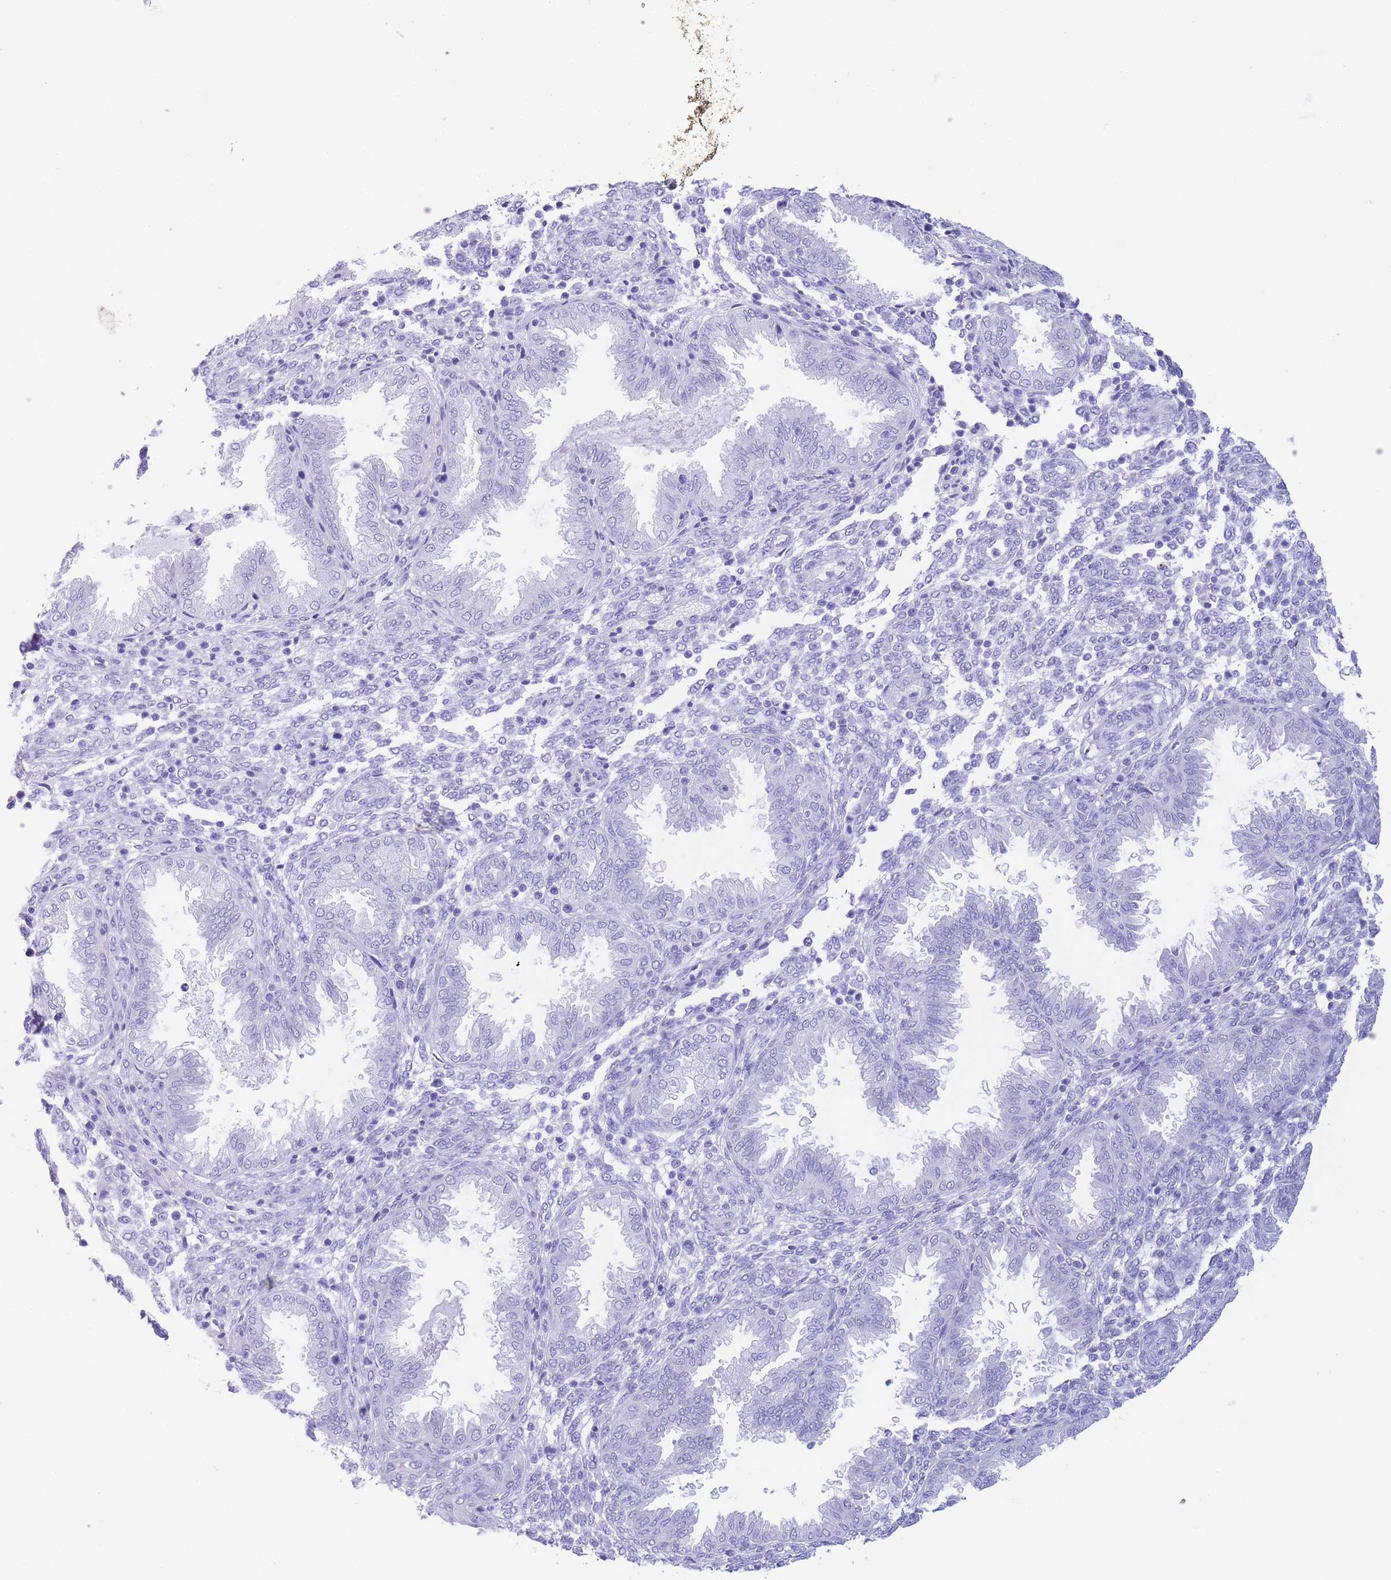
{"staining": {"intensity": "negative", "quantity": "none", "location": "none"}, "tissue": "endometrium", "cell_type": "Cells in endometrial stroma", "image_type": "normal", "snomed": [{"axis": "morphology", "description": "Normal tissue, NOS"}, {"axis": "topography", "description": "Endometrium"}], "caption": "IHC micrograph of unremarkable human endometrium stained for a protein (brown), which reveals no positivity in cells in endometrial stroma.", "gene": "SLCO1B1", "patient": {"sex": "female", "age": 33}}